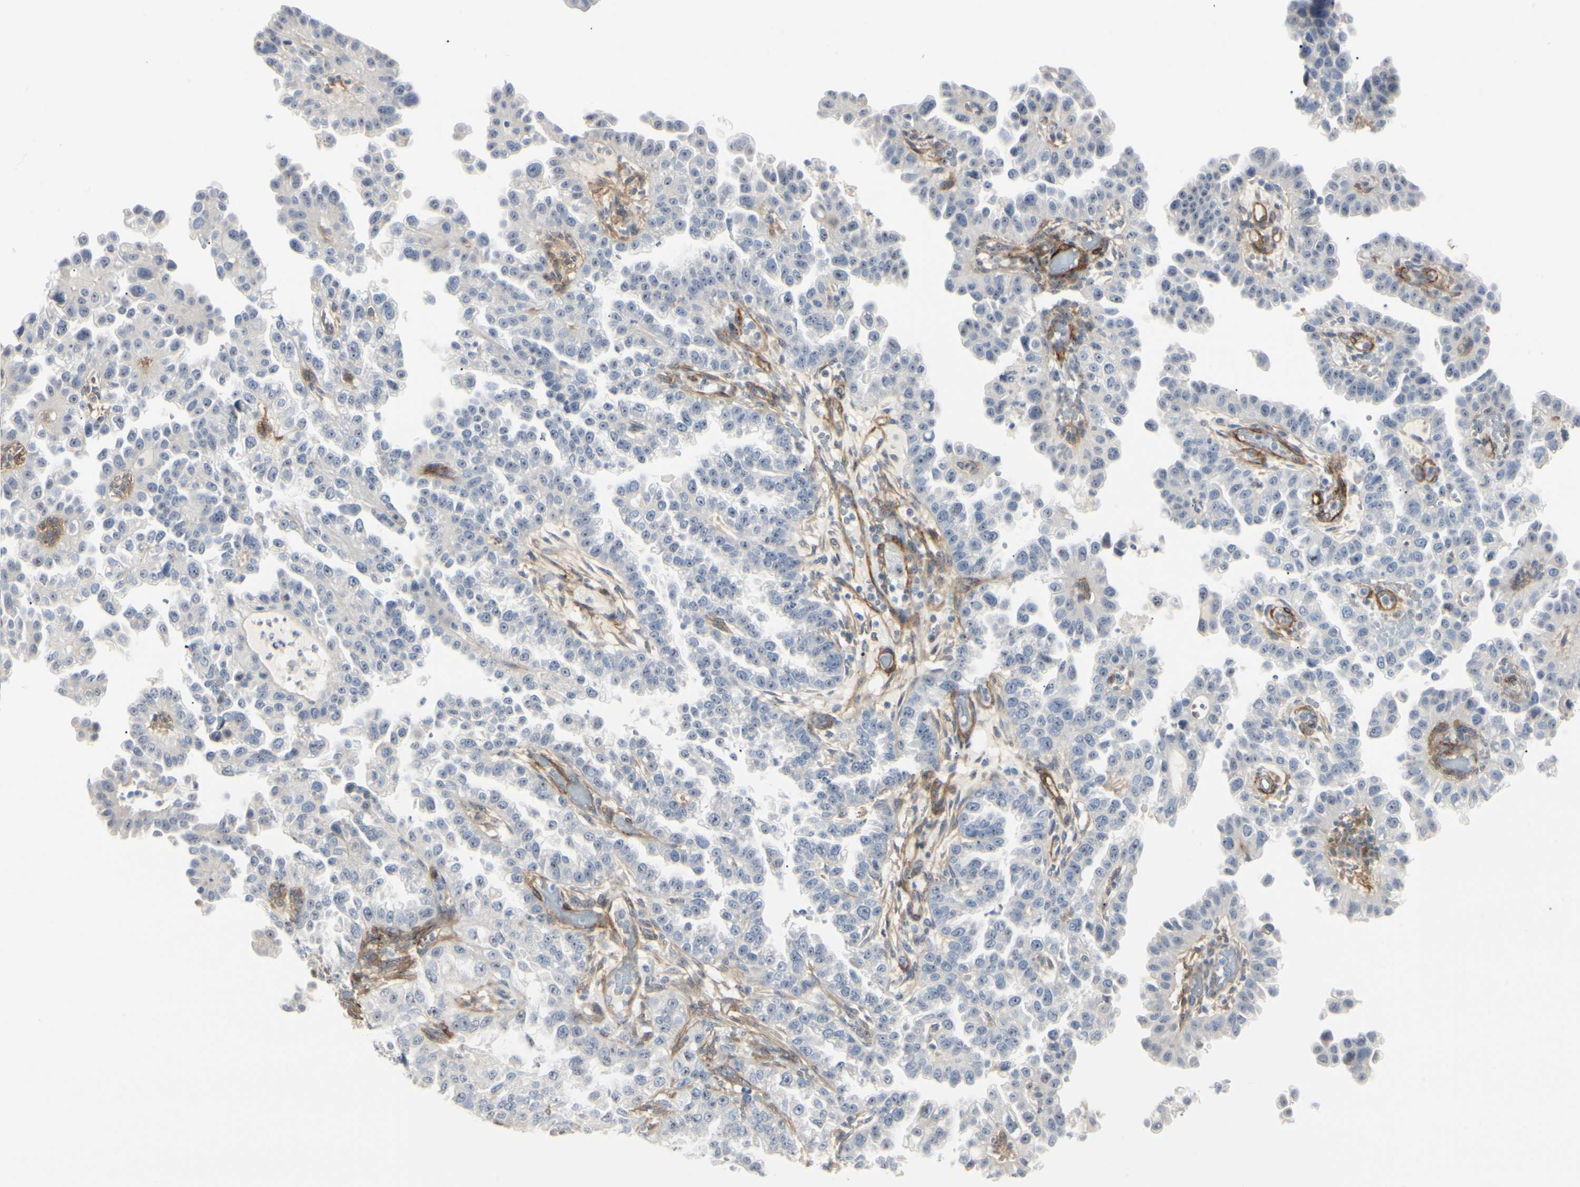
{"staining": {"intensity": "negative", "quantity": "none", "location": "none"}, "tissue": "endometrial cancer", "cell_type": "Tumor cells", "image_type": "cancer", "snomed": [{"axis": "morphology", "description": "Adenocarcinoma, NOS"}, {"axis": "topography", "description": "Endometrium"}], "caption": "DAB immunohistochemical staining of endometrial cancer (adenocarcinoma) displays no significant staining in tumor cells.", "gene": "GGT5", "patient": {"sex": "female", "age": 85}}